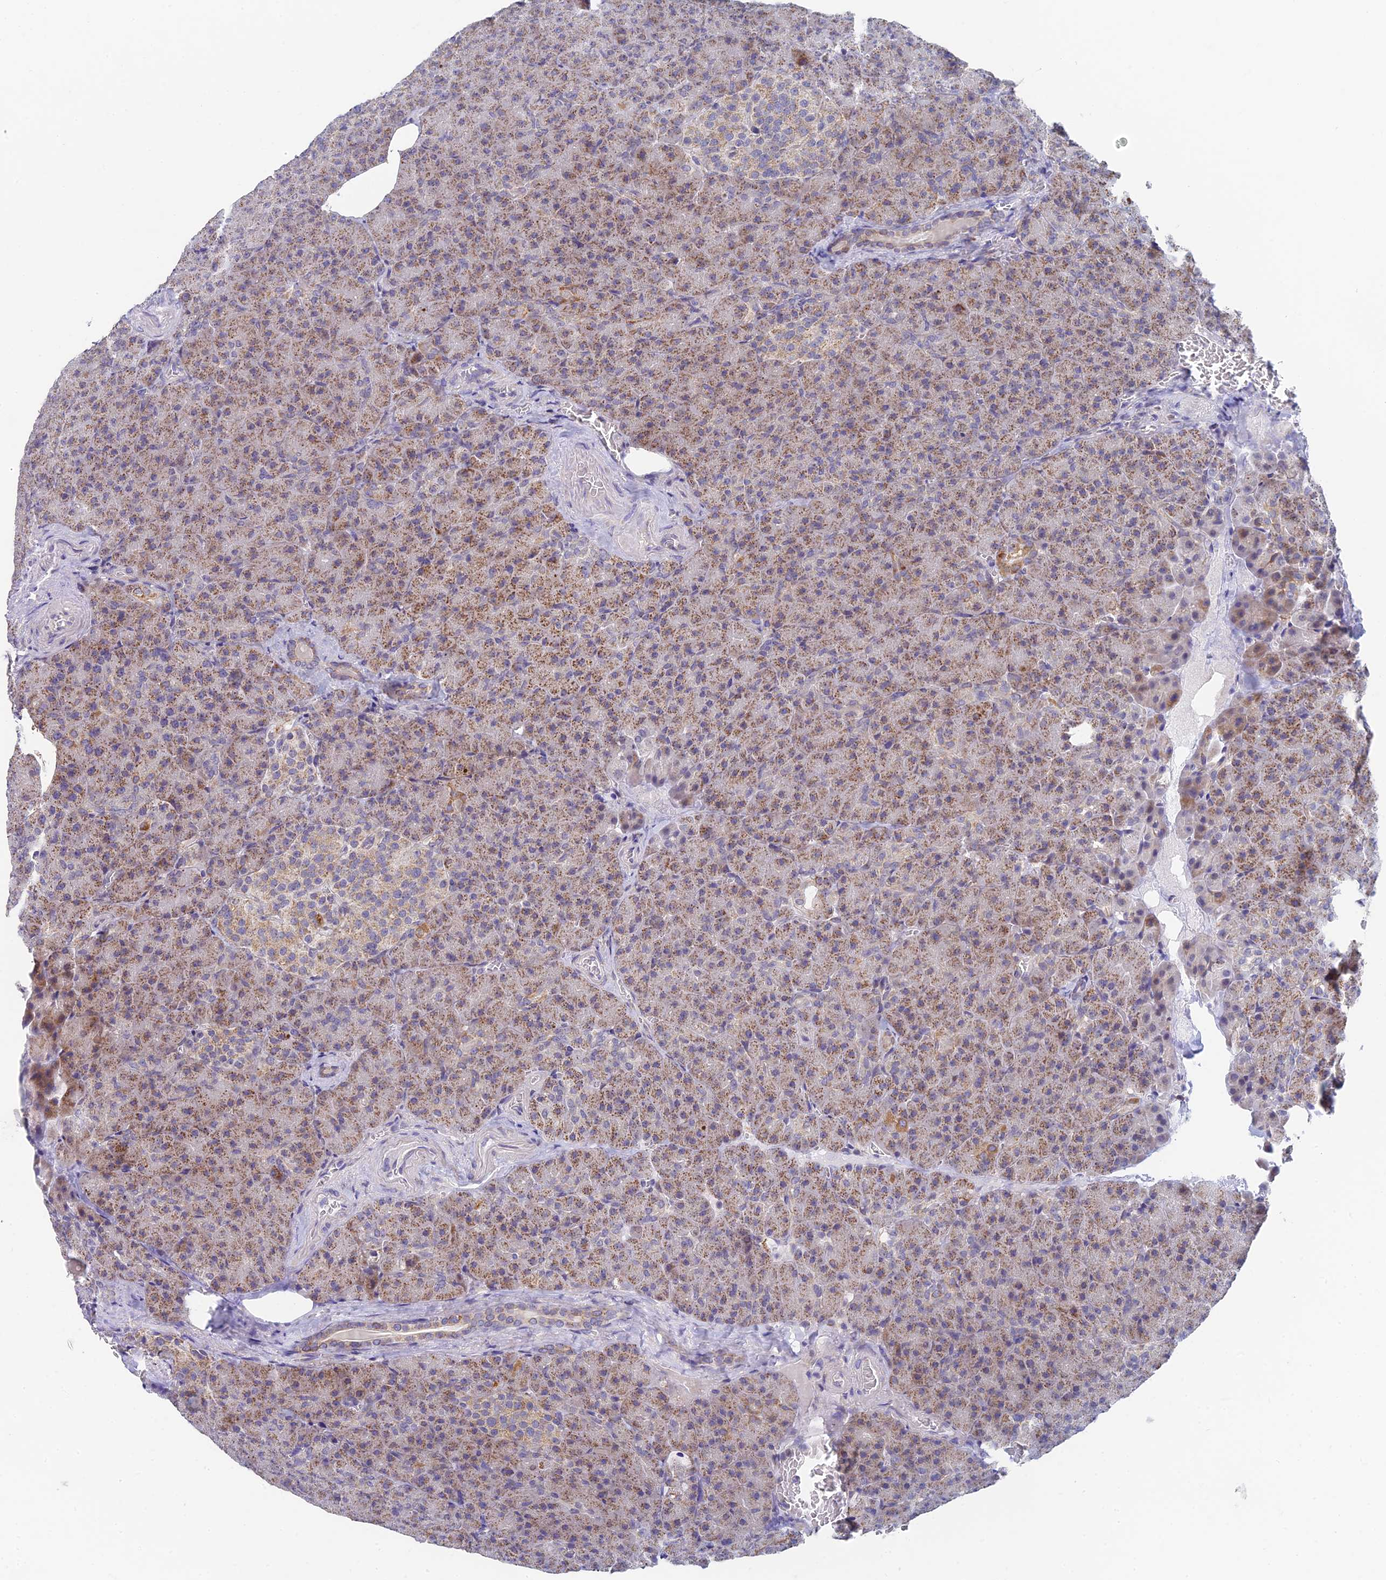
{"staining": {"intensity": "moderate", "quantity": ">75%", "location": "cytoplasmic/membranous"}, "tissue": "pancreas", "cell_type": "Exocrine glandular cells", "image_type": "normal", "snomed": [{"axis": "morphology", "description": "Normal tissue, NOS"}, {"axis": "topography", "description": "Pancreas"}], "caption": "Protein expression by IHC reveals moderate cytoplasmic/membranous staining in approximately >75% of exocrine glandular cells in unremarkable pancreas. Immunohistochemistry stains the protein in brown and the nuclei are stained blue.", "gene": "REXO5", "patient": {"sex": "female", "age": 74}}